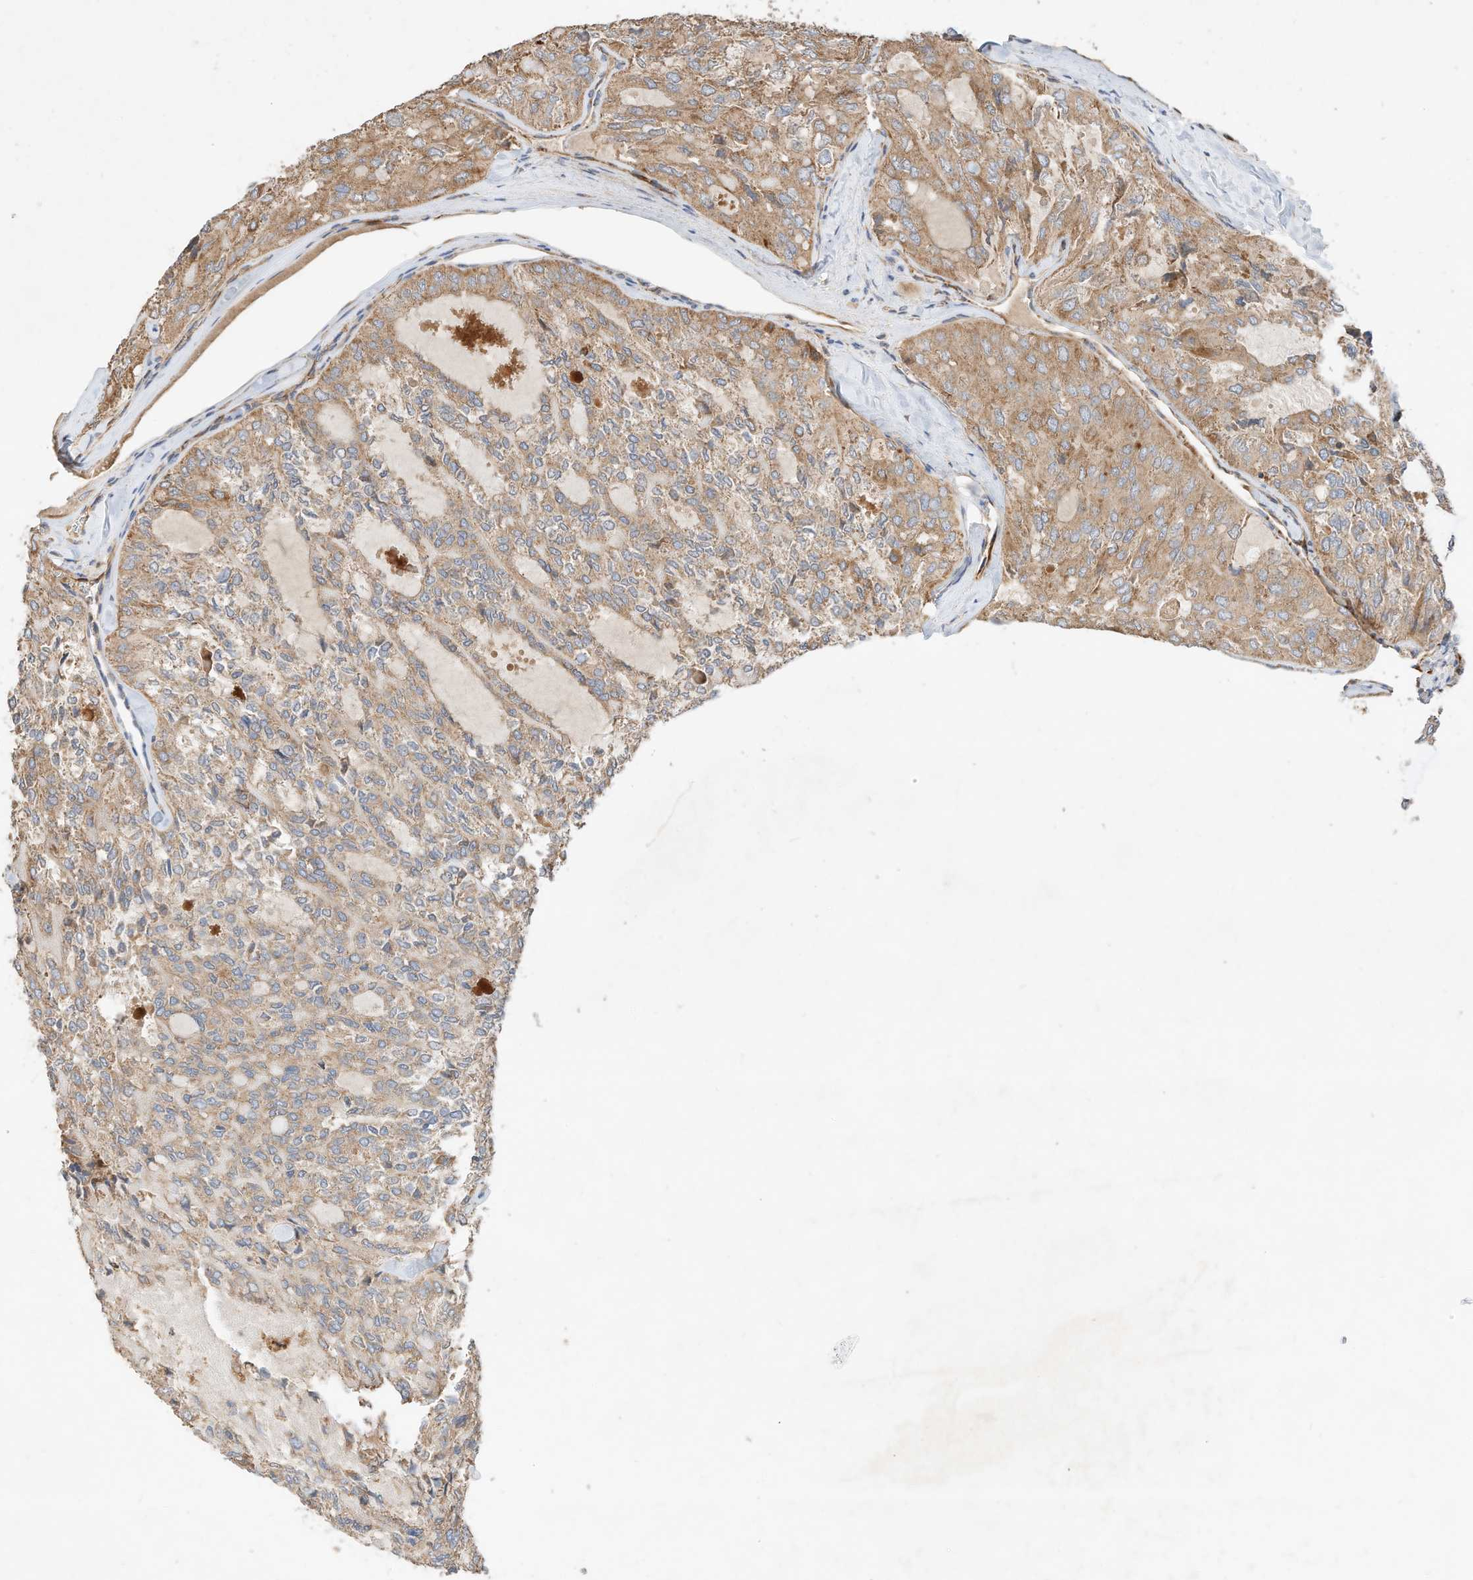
{"staining": {"intensity": "moderate", "quantity": ">75%", "location": "cytoplasmic/membranous"}, "tissue": "thyroid cancer", "cell_type": "Tumor cells", "image_type": "cancer", "snomed": [{"axis": "morphology", "description": "Follicular adenoma carcinoma, NOS"}, {"axis": "topography", "description": "Thyroid gland"}], "caption": "Follicular adenoma carcinoma (thyroid) stained with DAB (3,3'-diaminobenzidine) immunohistochemistry reveals medium levels of moderate cytoplasmic/membranous positivity in about >75% of tumor cells.", "gene": "CPAMD8", "patient": {"sex": "male", "age": 75}}